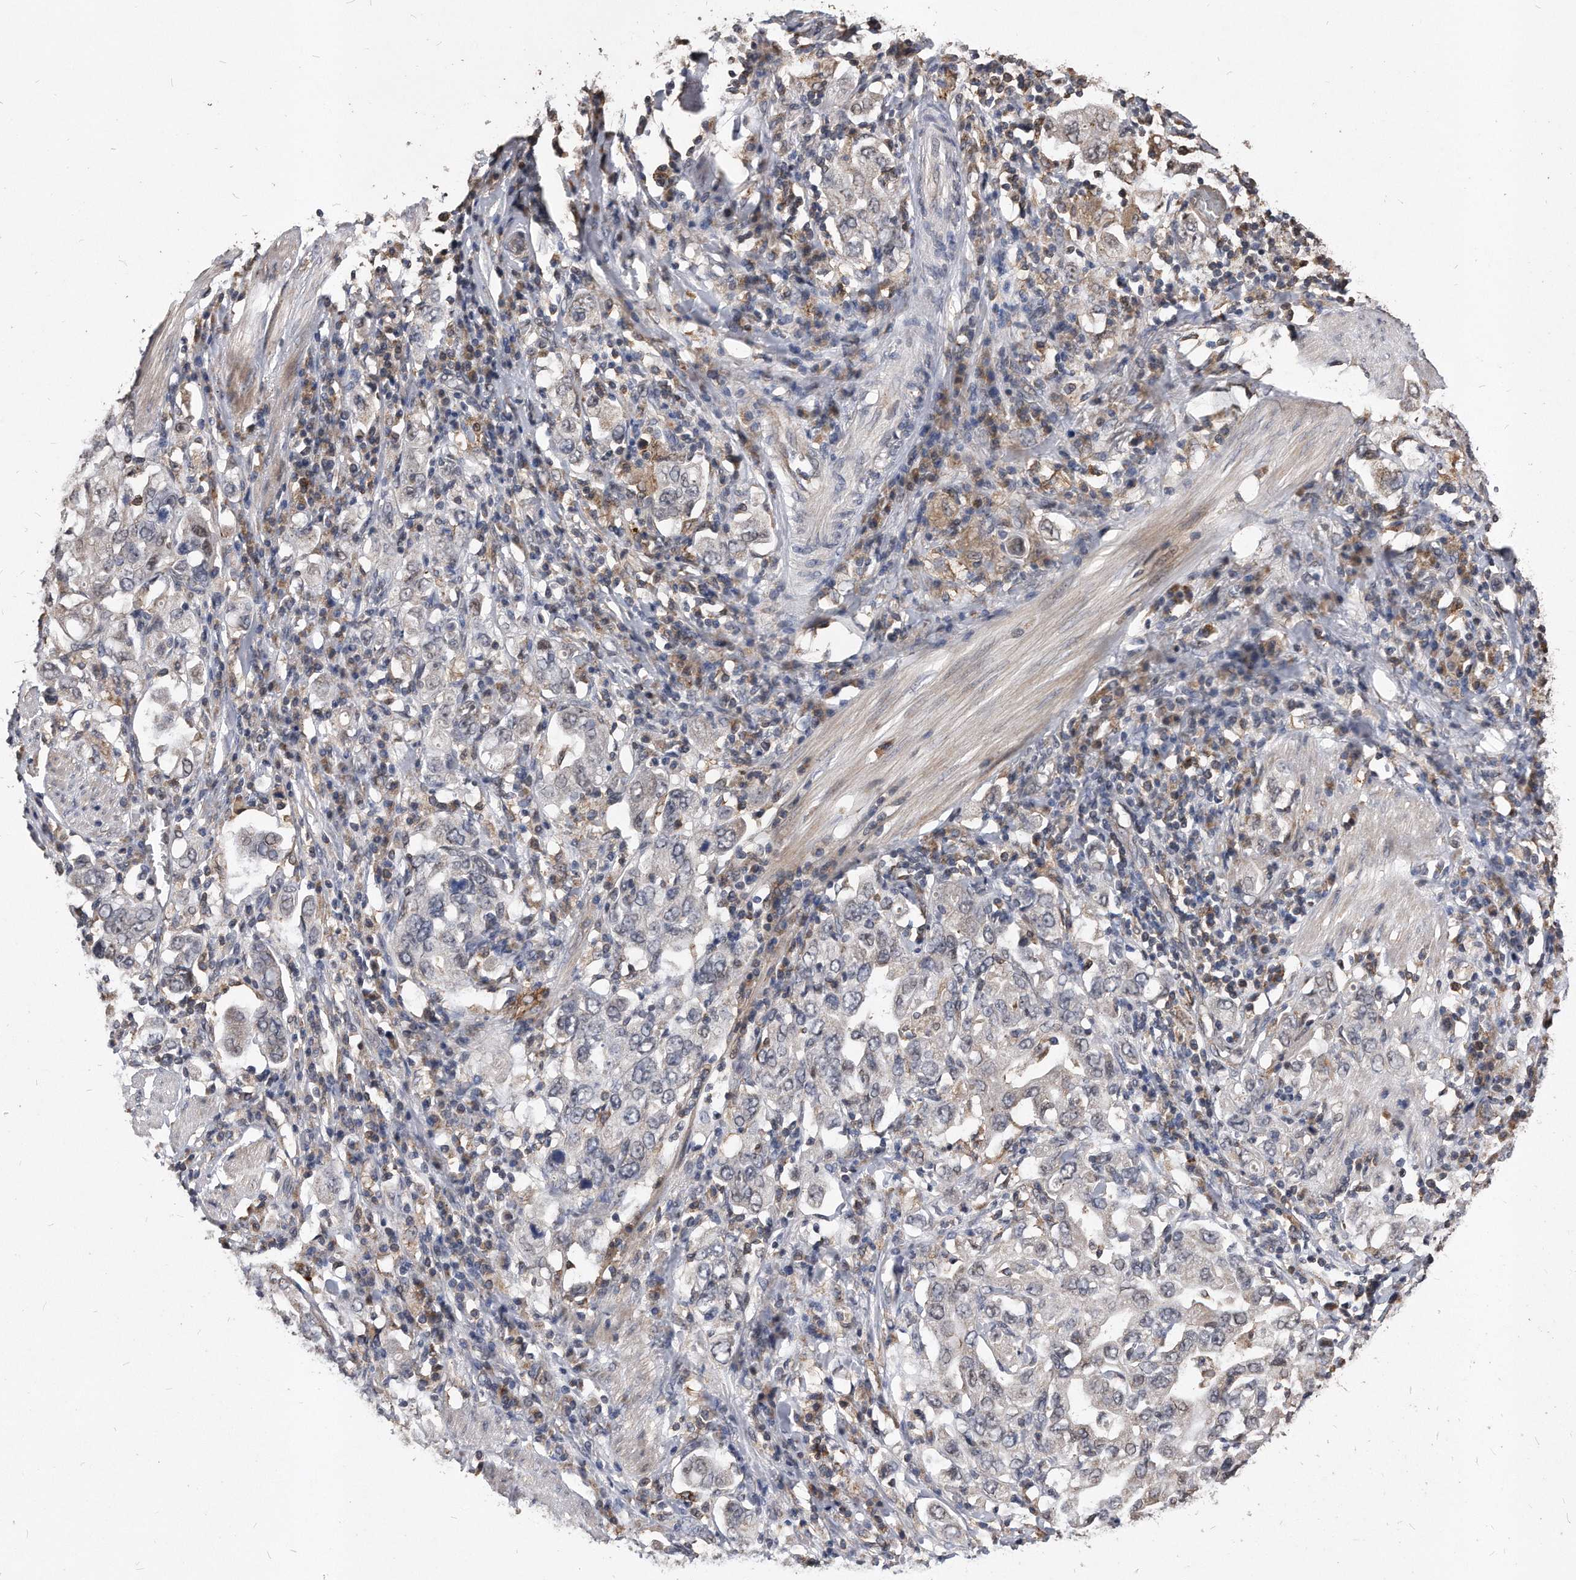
{"staining": {"intensity": "negative", "quantity": "none", "location": "none"}, "tissue": "stomach cancer", "cell_type": "Tumor cells", "image_type": "cancer", "snomed": [{"axis": "morphology", "description": "Adenocarcinoma, NOS"}, {"axis": "topography", "description": "Stomach, upper"}], "caption": "A photomicrograph of human stomach adenocarcinoma is negative for staining in tumor cells.", "gene": "IL20RA", "patient": {"sex": "male", "age": 62}}